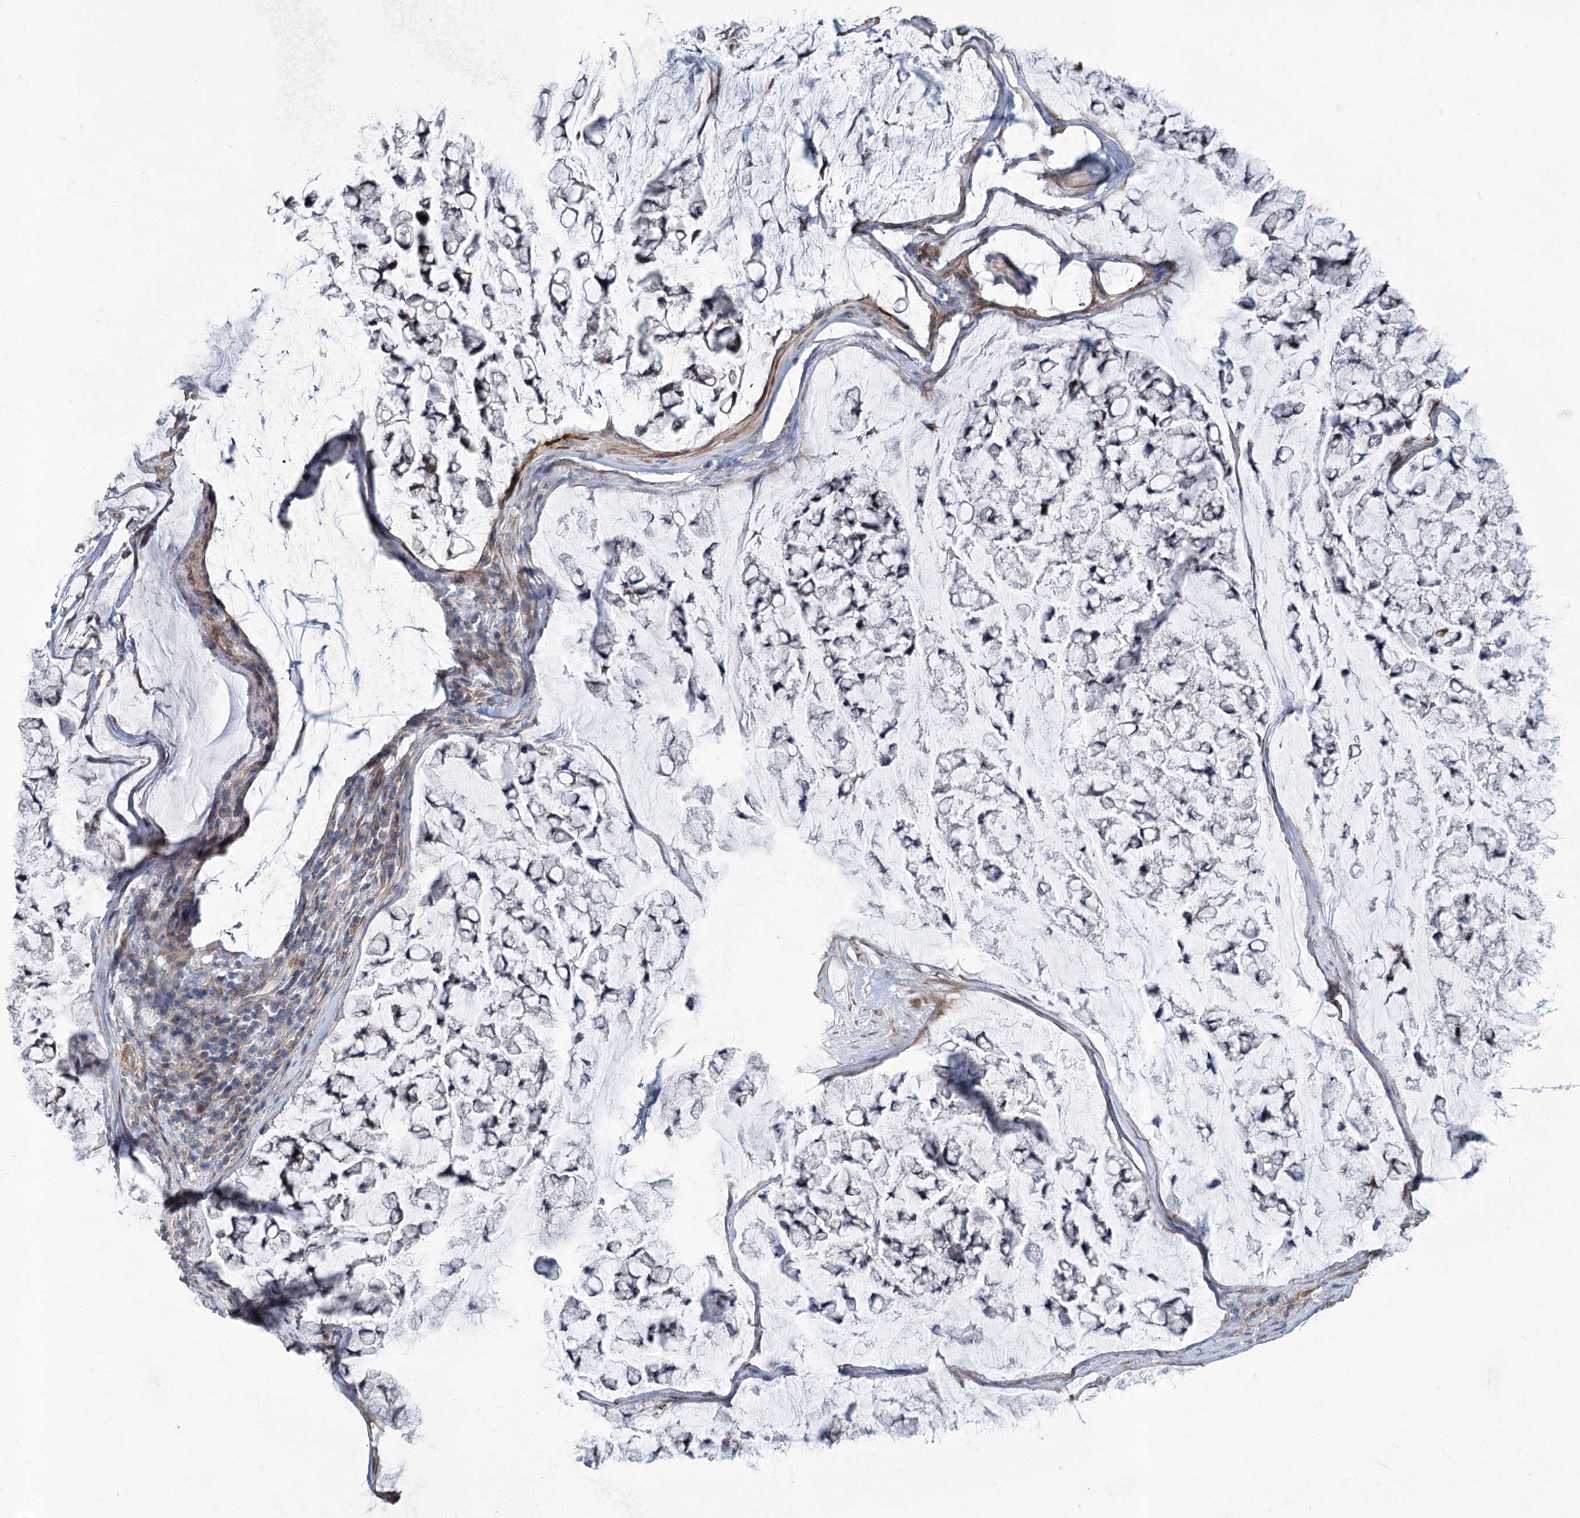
{"staining": {"intensity": "negative", "quantity": "none", "location": "none"}, "tissue": "stomach cancer", "cell_type": "Tumor cells", "image_type": "cancer", "snomed": [{"axis": "morphology", "description": "Adenocarcinoma, NOS"}, {"axis": "topography", "description": "Stomach, lower"}], "caption": "IHC of stomach cancer (adenocarcinoma) displays no expression in tumor cells.", "gene": "ABITRAM", "patient": {"sex": "male", "age": 67}}